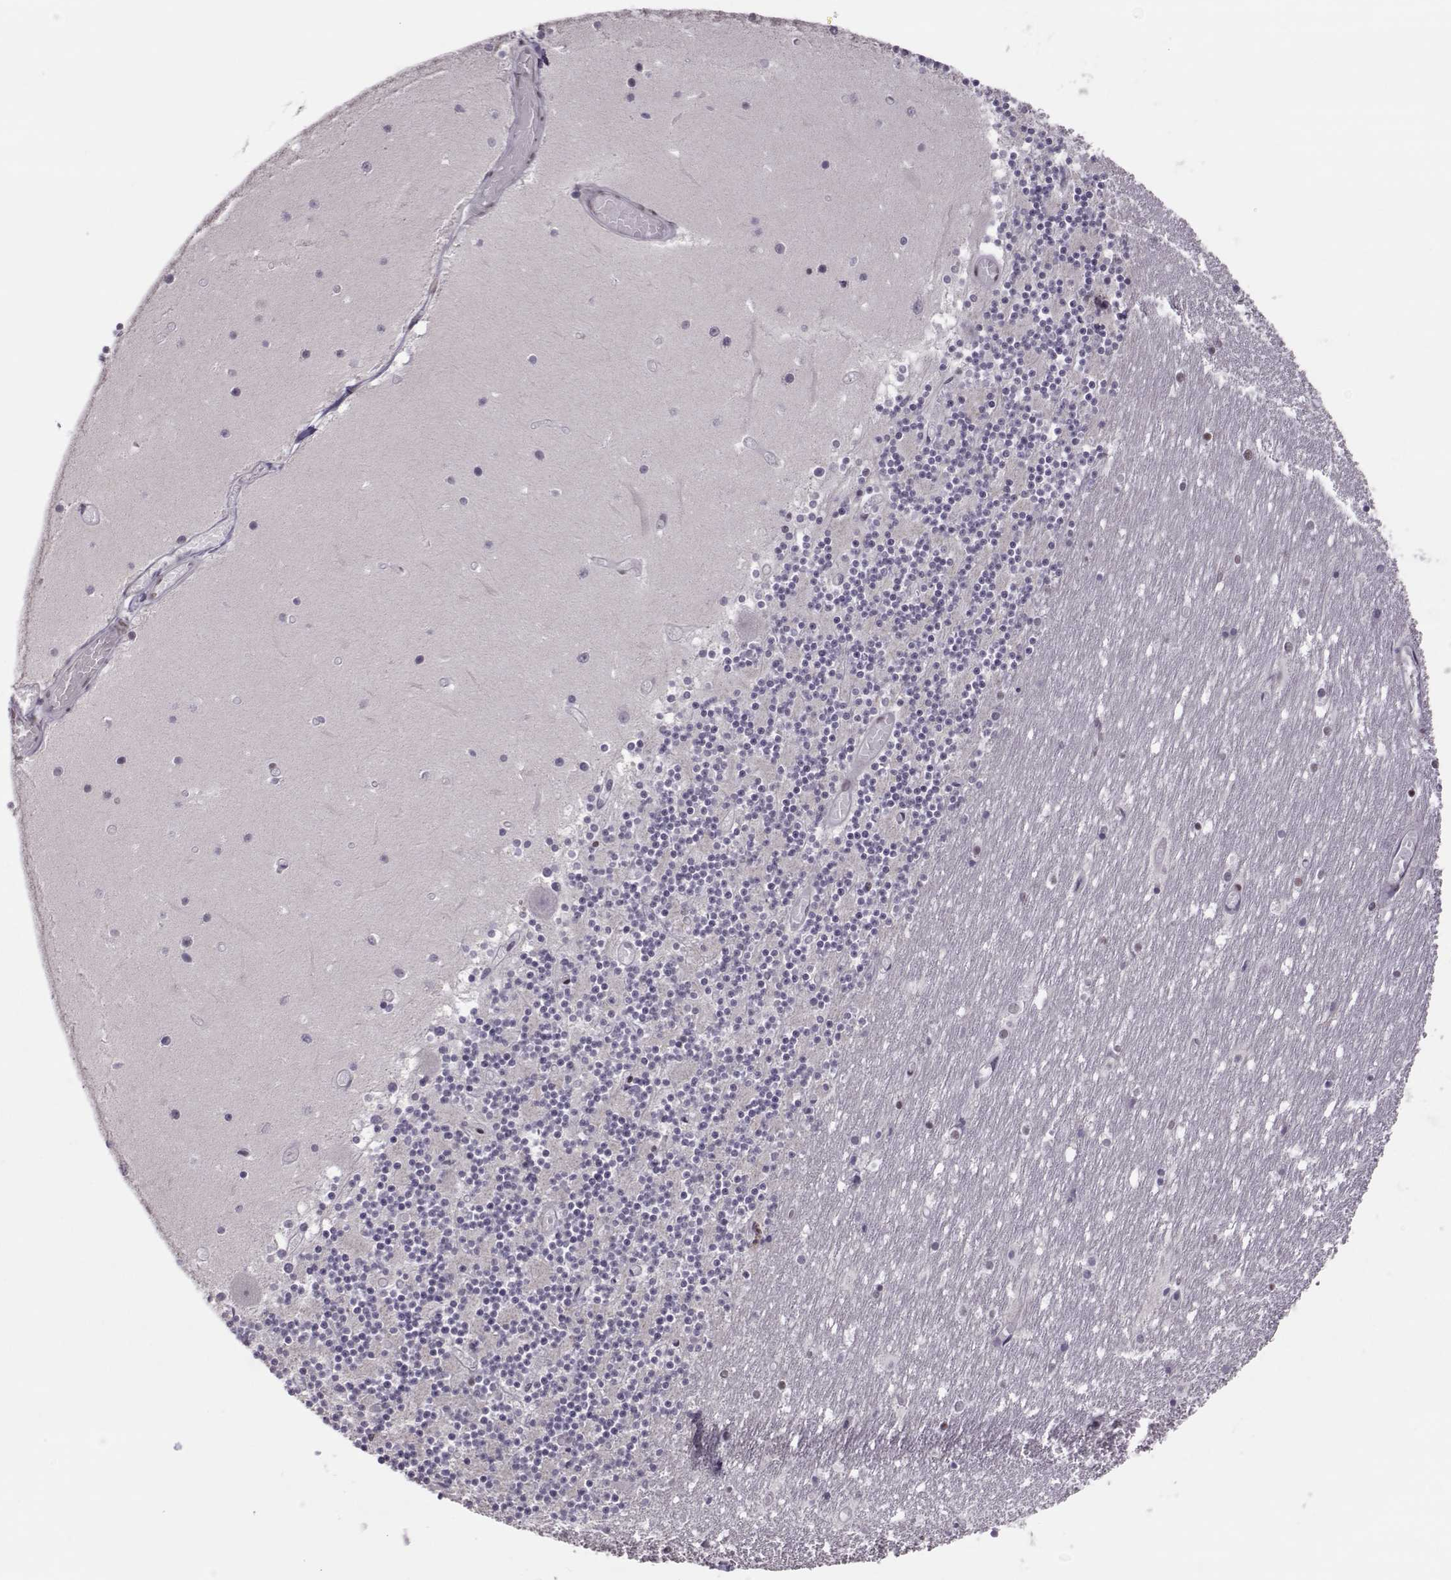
{"staining": {"intensity": "negative", "quantity": "none", "location": "none"}, "tissue": "cerebellum", "cell_type": "Cells in granular layer", "image_type": "normal", "snomed": [{"axis": "morphology", "description": "Normal tissue, NOS"}, {"axis": "topography", "description": "Cerebellum"}], "caption": "Photomicrograph shows no significant protein staining in cells in granular layer of unremarkable cerebellum. (DAB (3,3'-diaminobenzidine) immunohistochemistry (IHC) visualized using brightfield microscopy, high magnification).", "gene": "LIN28A", "patient": {"sex": "female", "age": 28}}